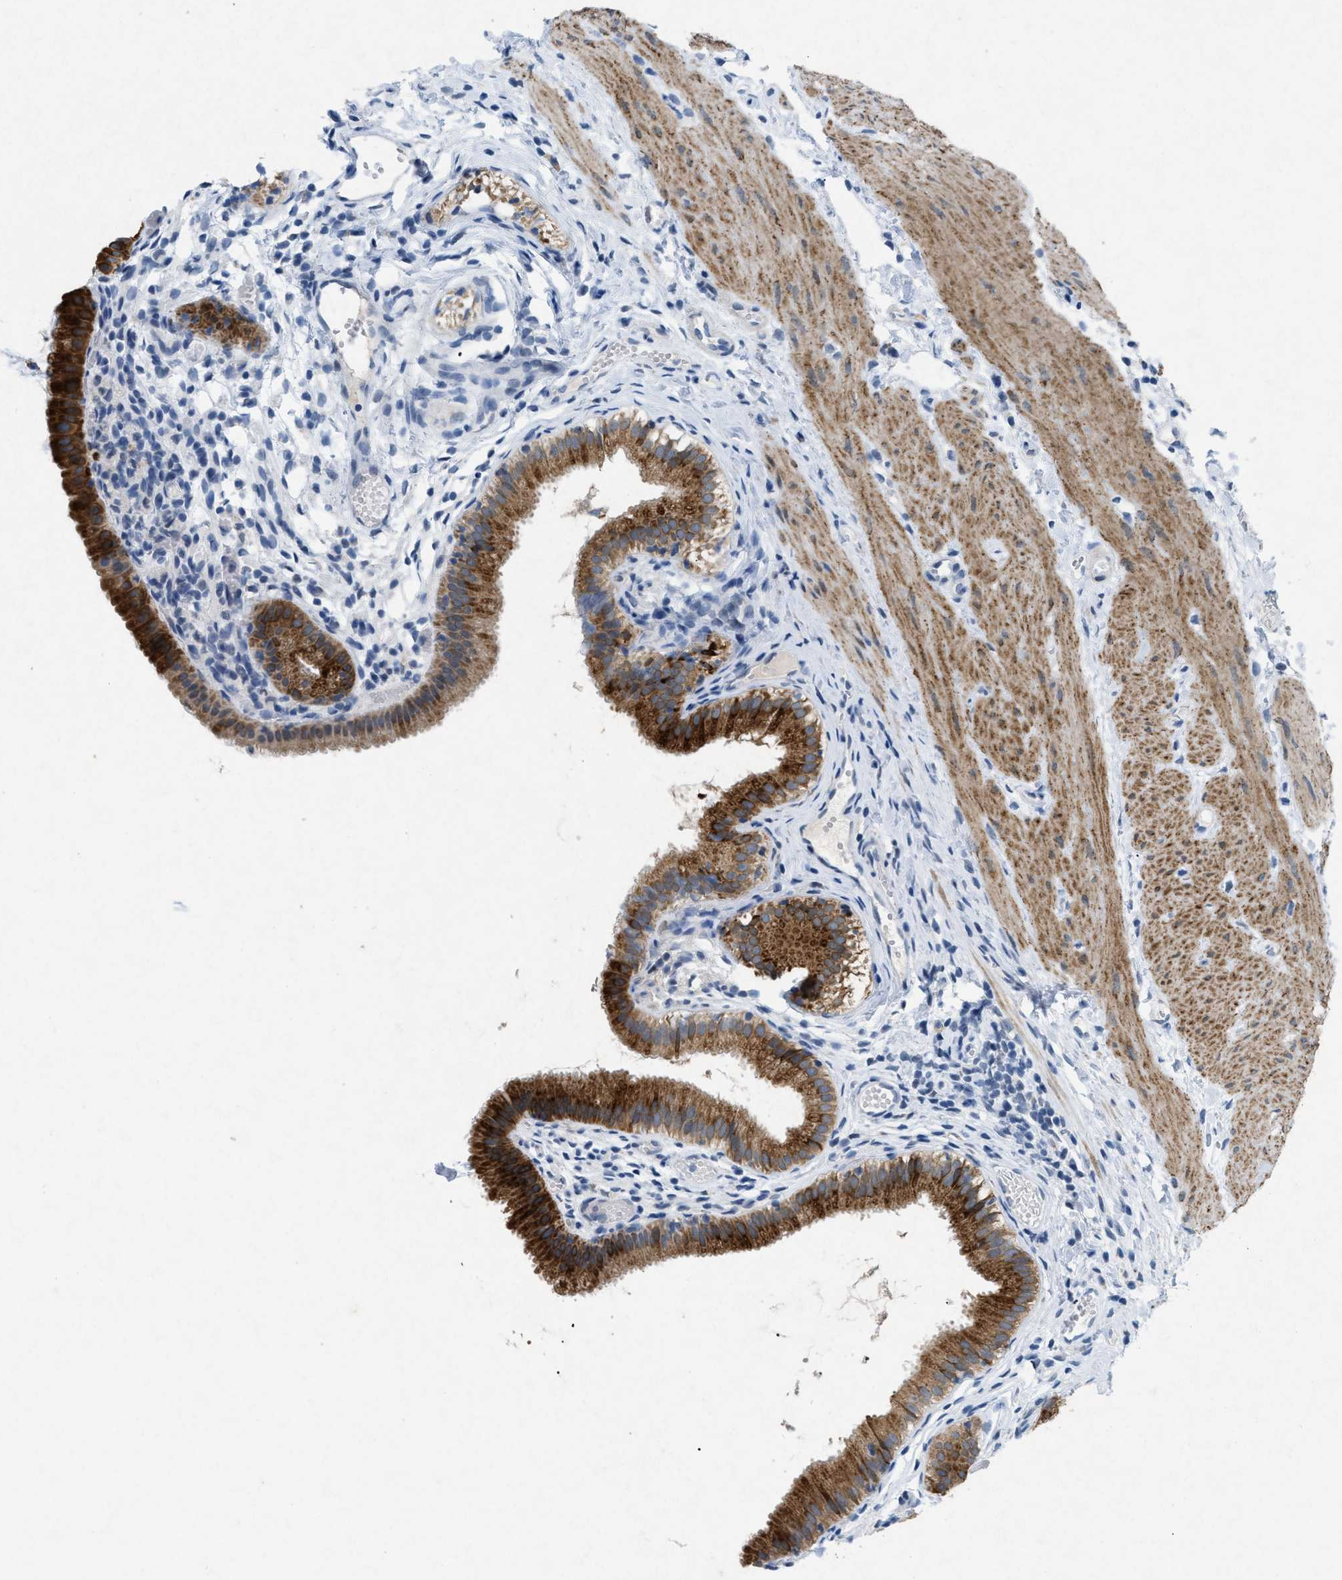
{"staining": {"intensity": "strong", "quantity": ">75%", "location": "cytoplasmic/membranous"}, "tissue": "gallbladder", "cell_type": "Glandular cells", "image_type": "normal", "snomed": [{"axis": "morphology", "description": "Normal tissue, NOS"}, {"axis": "topography", "description": "Gallbladder"}], "caption": "Brown immunohistochemical staining in normal gallbladder demonstrates strong cytoplasmic/membranous expression in approximately >75% of glandular cells.", "gene": "TASOR", "patient": {"sex": "female", "age": 26}}